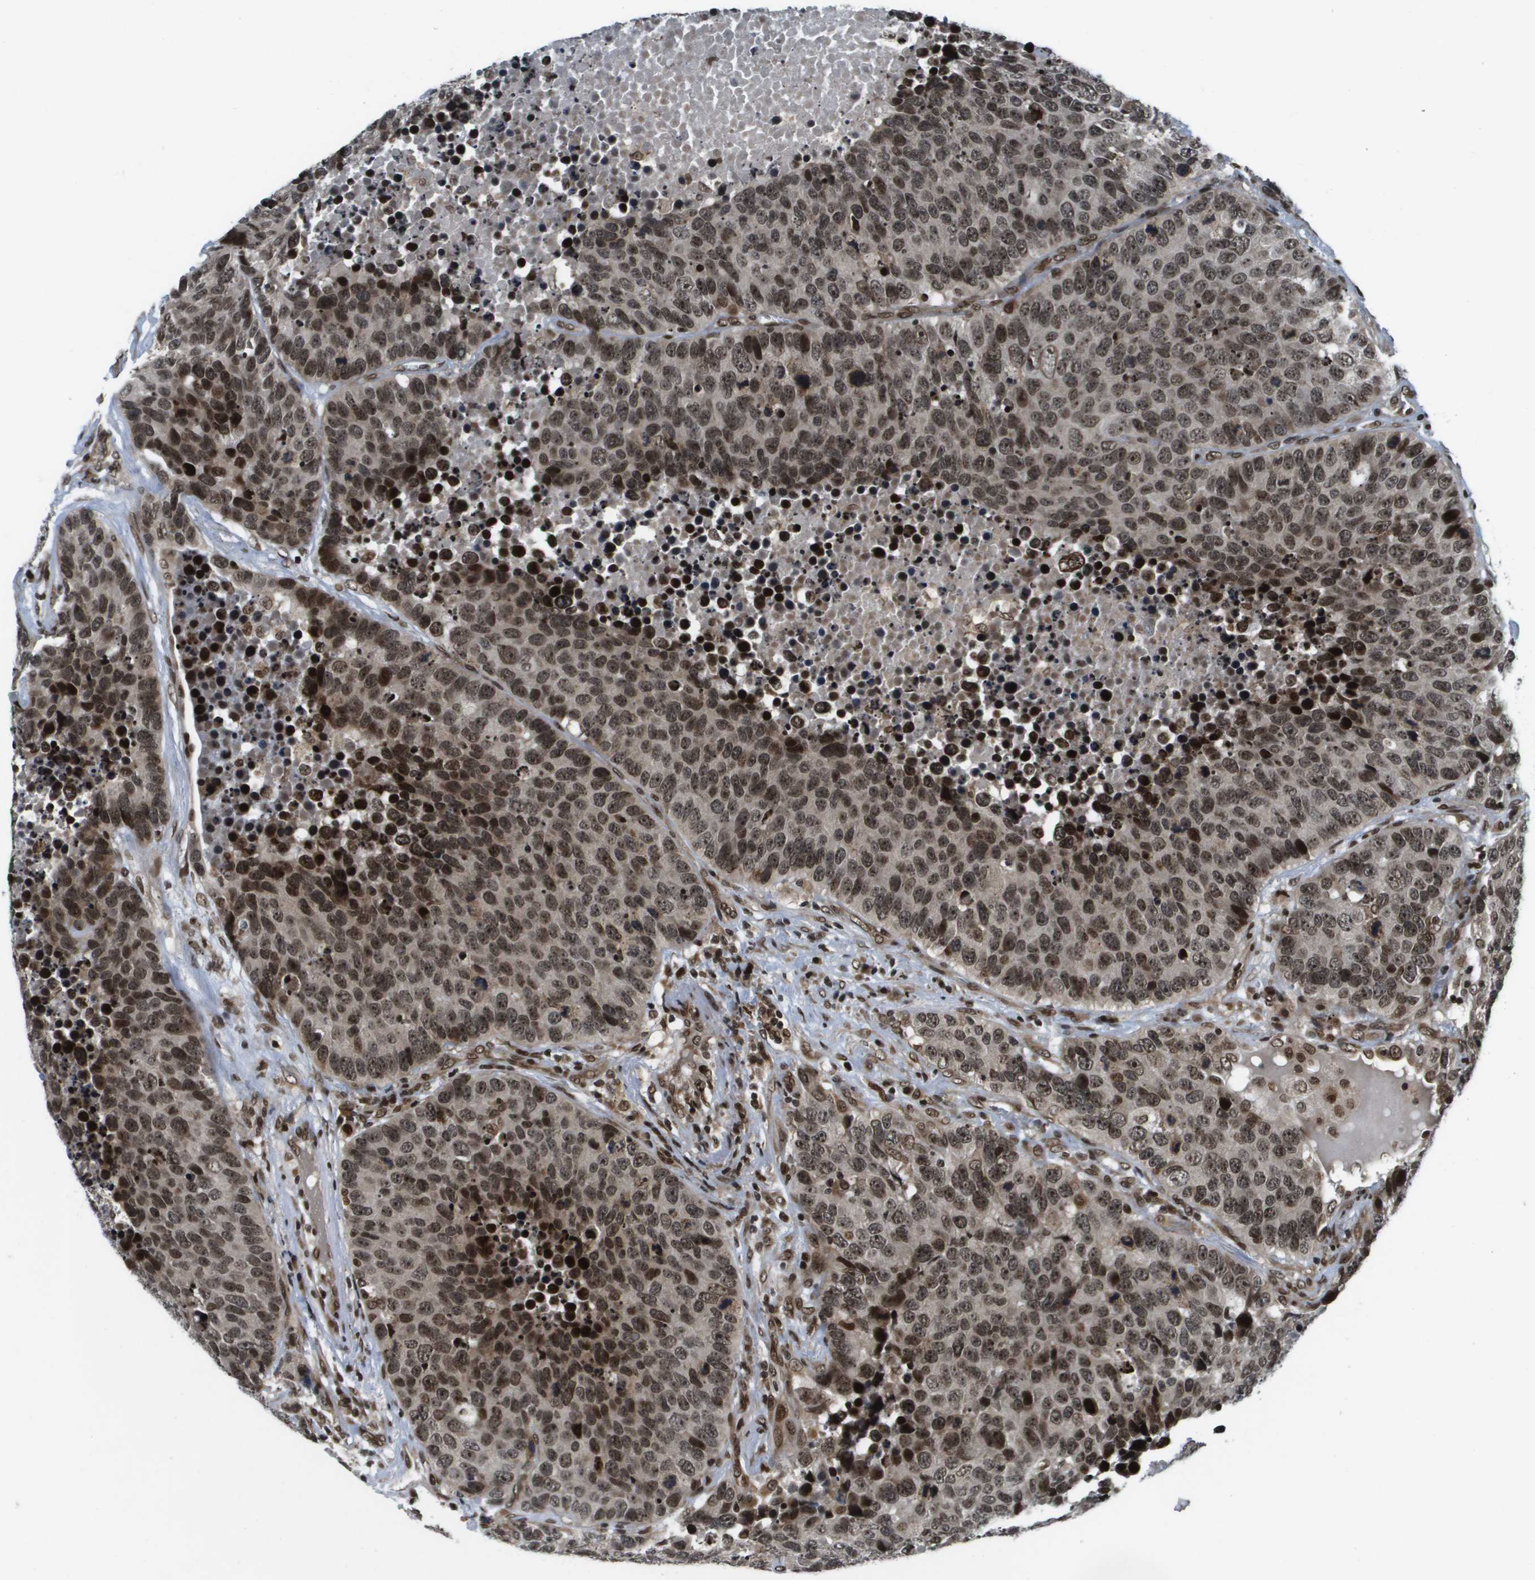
{"staining": {"intensity": "moderate", "quantity": ">75%", "location": "nuclear"}, "tissue": "carcinoid", "cell_type": "Tumor cells", "image_type": "cancer", "snomed": [{"axis": "morphology", "description": "Carcinoid, malignant, NOS"}, {"axis": "topography", "description": "Lung"}], "caption": "Human carcinoid stained for a protein (brown) displays moderate nuclear positive positivity in approximately >75% of tumor cells.", "gene": "RECQL4", "patient": {"sex": "male", "age": 60}}